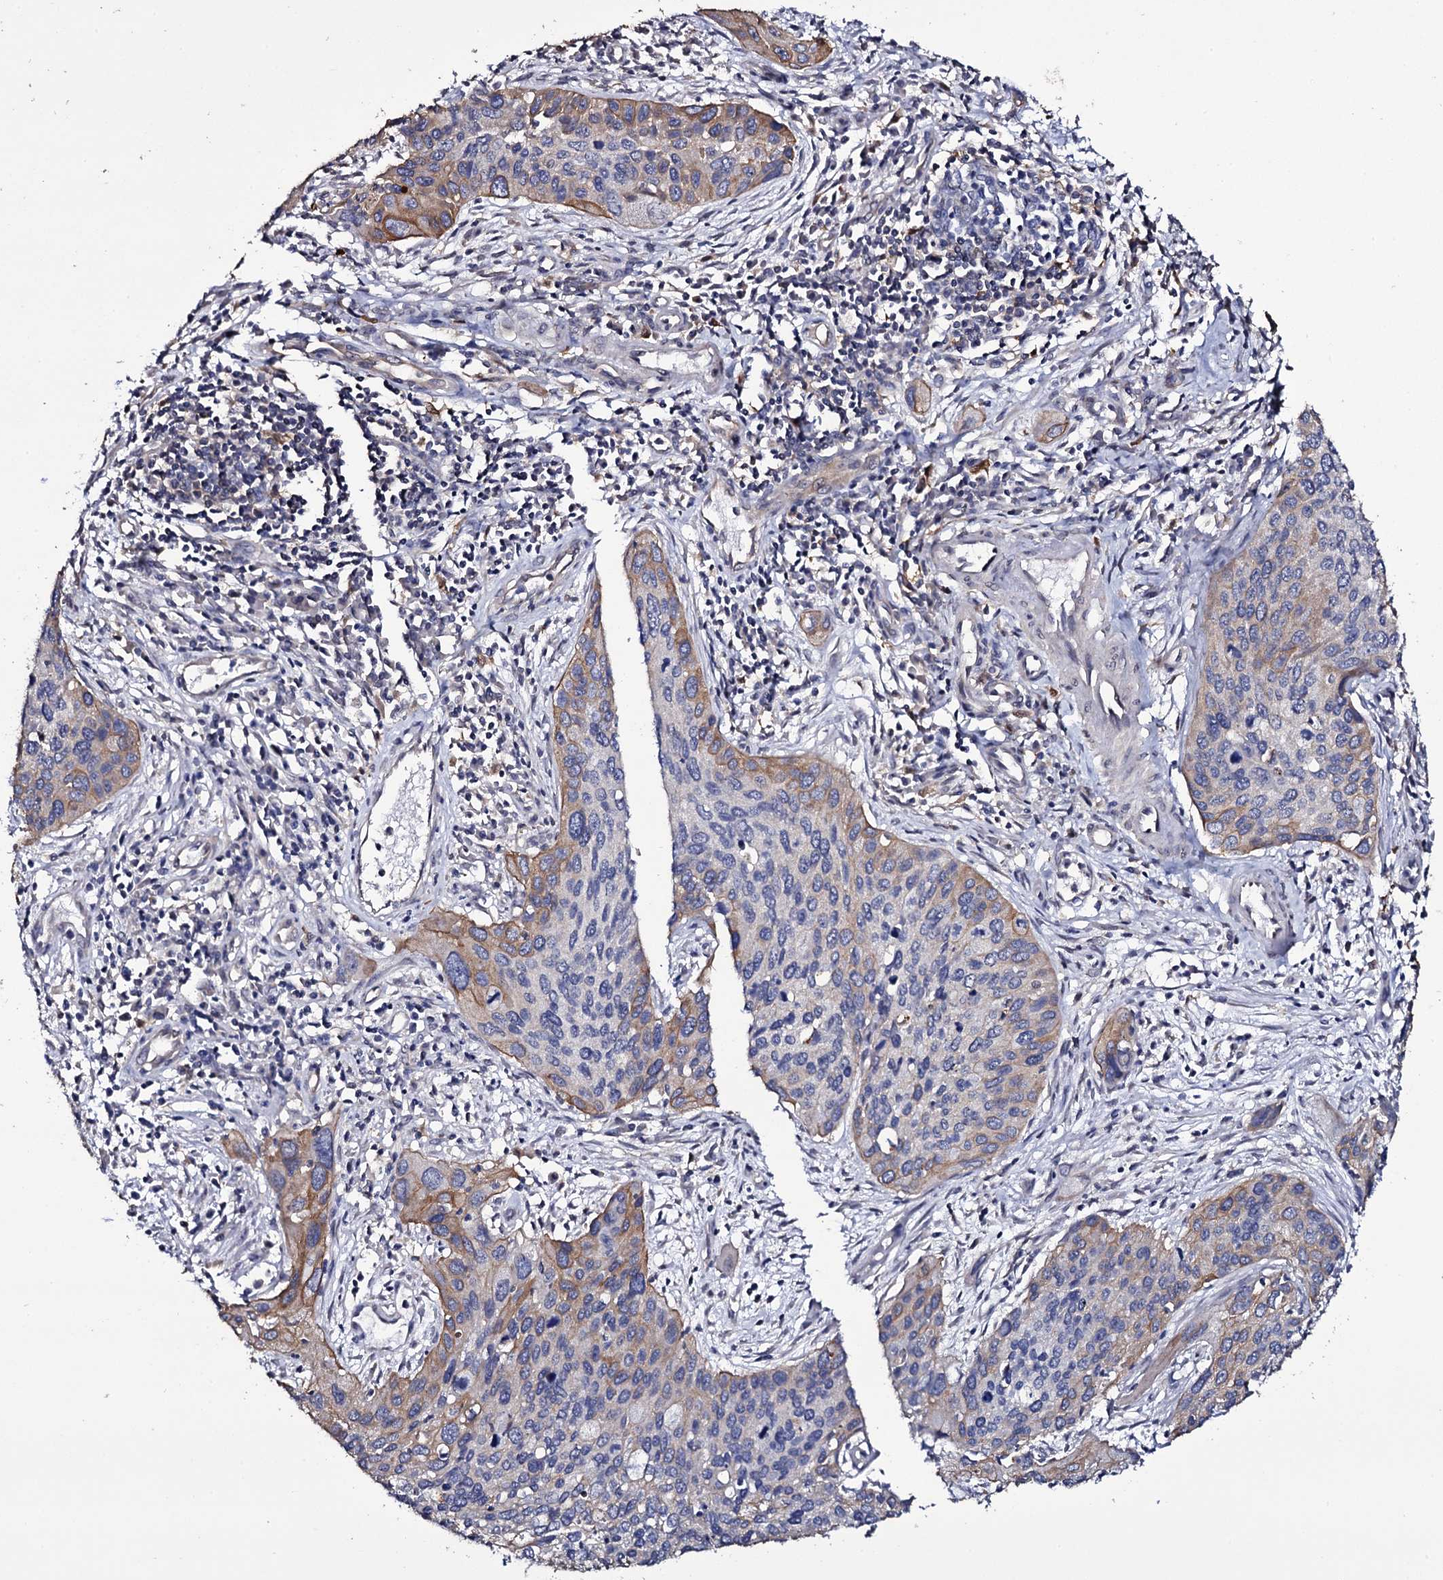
{"staining": {"intensity": "moderate", "quantity": "25%-75%", "location": "cytoplasmic/membranous"}, "tissue": "cervical cancer", "cell_type": "Tumor cells", "image_type": "cancer", "snomed": [{"axis": "morphology", "description": "Squamous cell carcinoma, NOS"}, {"axis": "topography", "description": "Cervix"}], "caption": "Protein staining of squamous cell carcinoma (cervical) tissue reveals moderate cytoplasmic/membranous positivity in approximately 25%-75% of tumor cells. The protein is shown in brown color, while the nuclei are stained blue.", "gene": "CRYL1", "patient": {"sex": "female", "age": 55}}